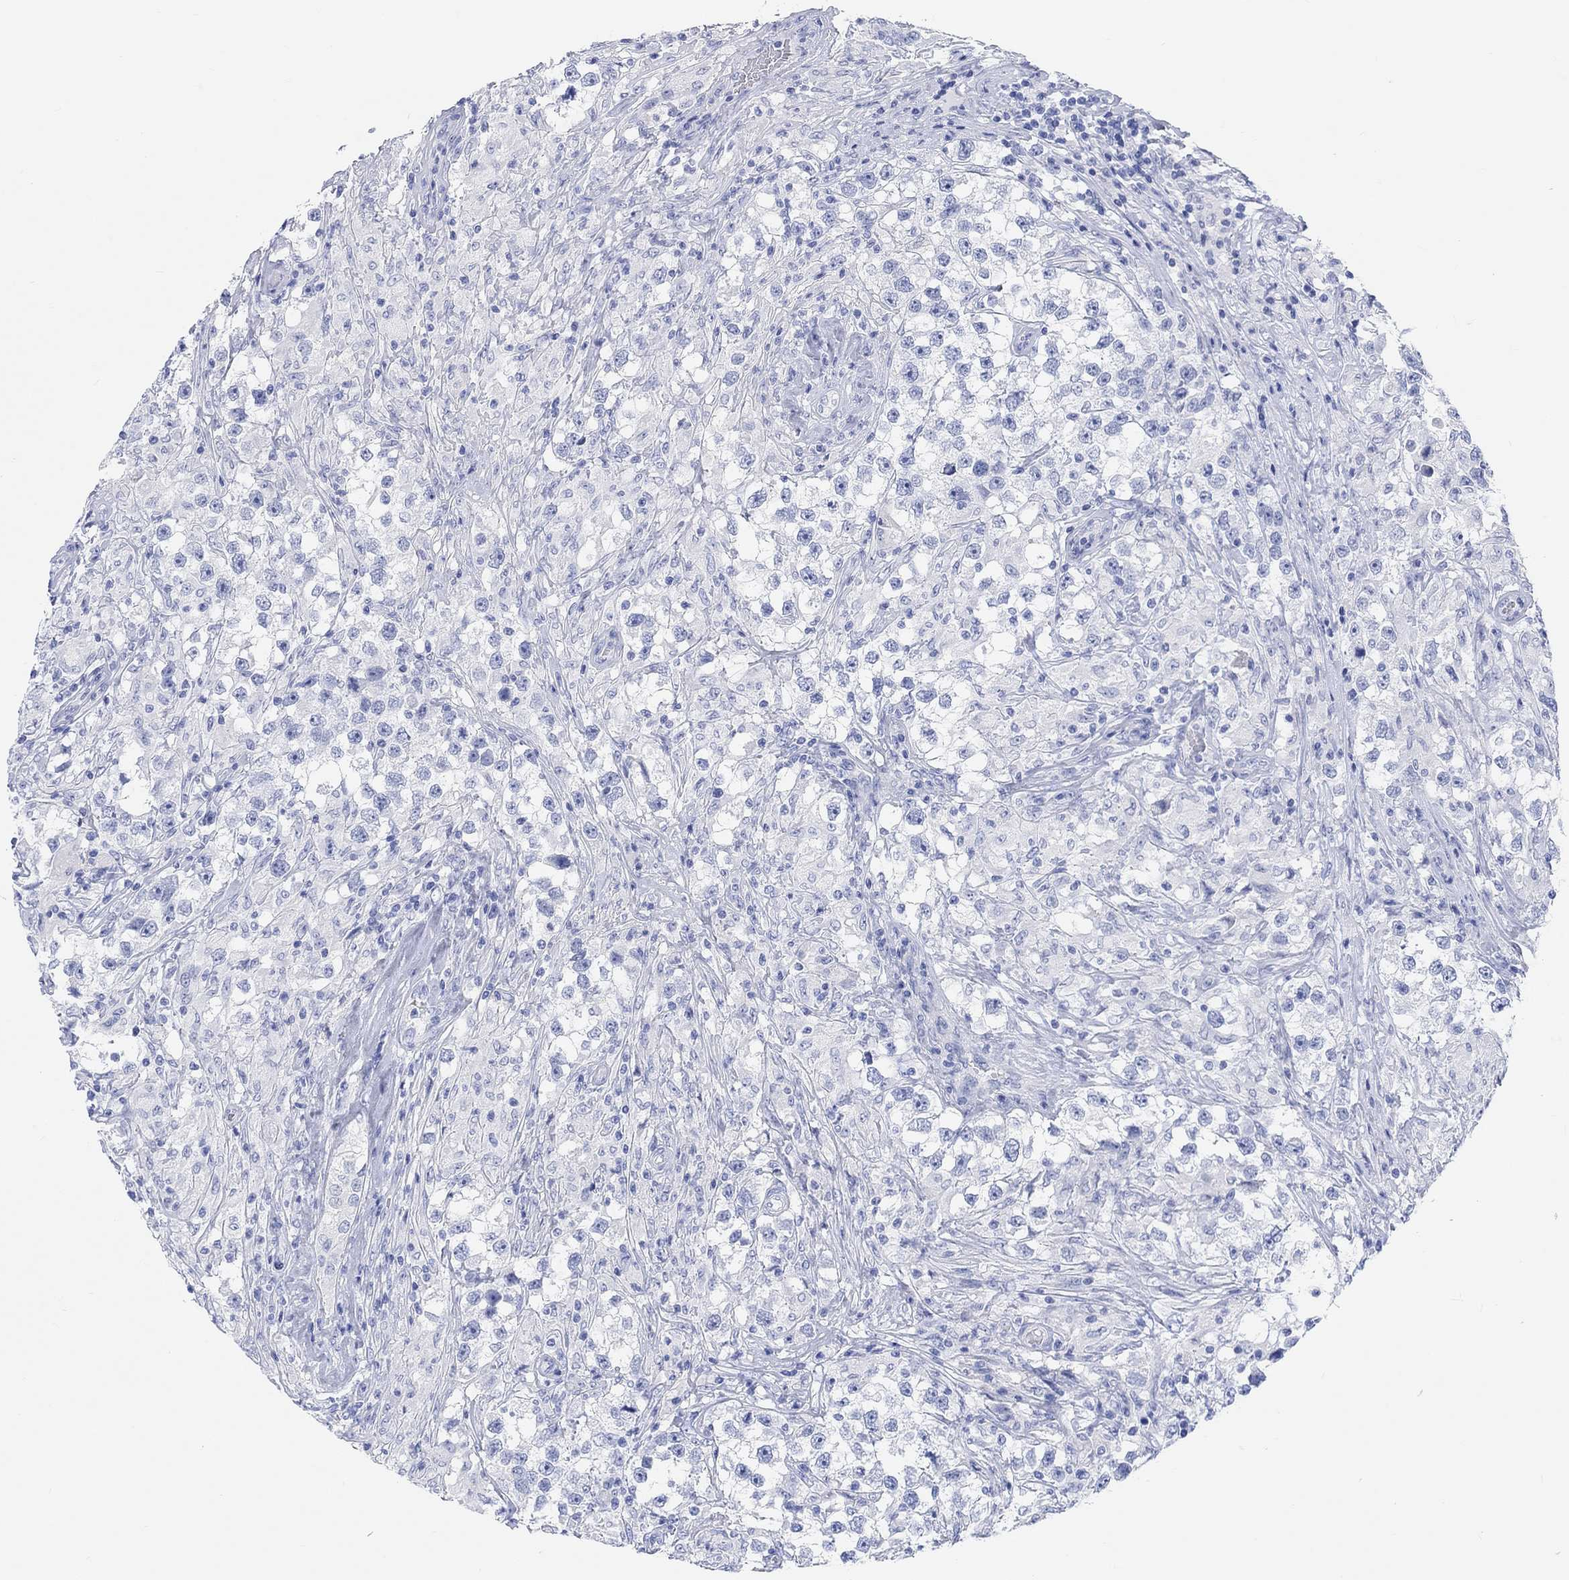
{"staining": {"intensity": "negative", "quantity": "none", "location": "none"}, "tissue": "testis cancer", "cell_type": "Tumor cells", "image_type": "cancer", "snomed": [{"axis": "morphology", "description": "Seminoma, NOS"}, {"axis": "topography", "description": "Testis"}], "caption": "Testis cancer stained for a protein using IHC reveals no staining tumor cells.", "gene": "XIRP2", "patient": {"sex": "male", "age": 46}}